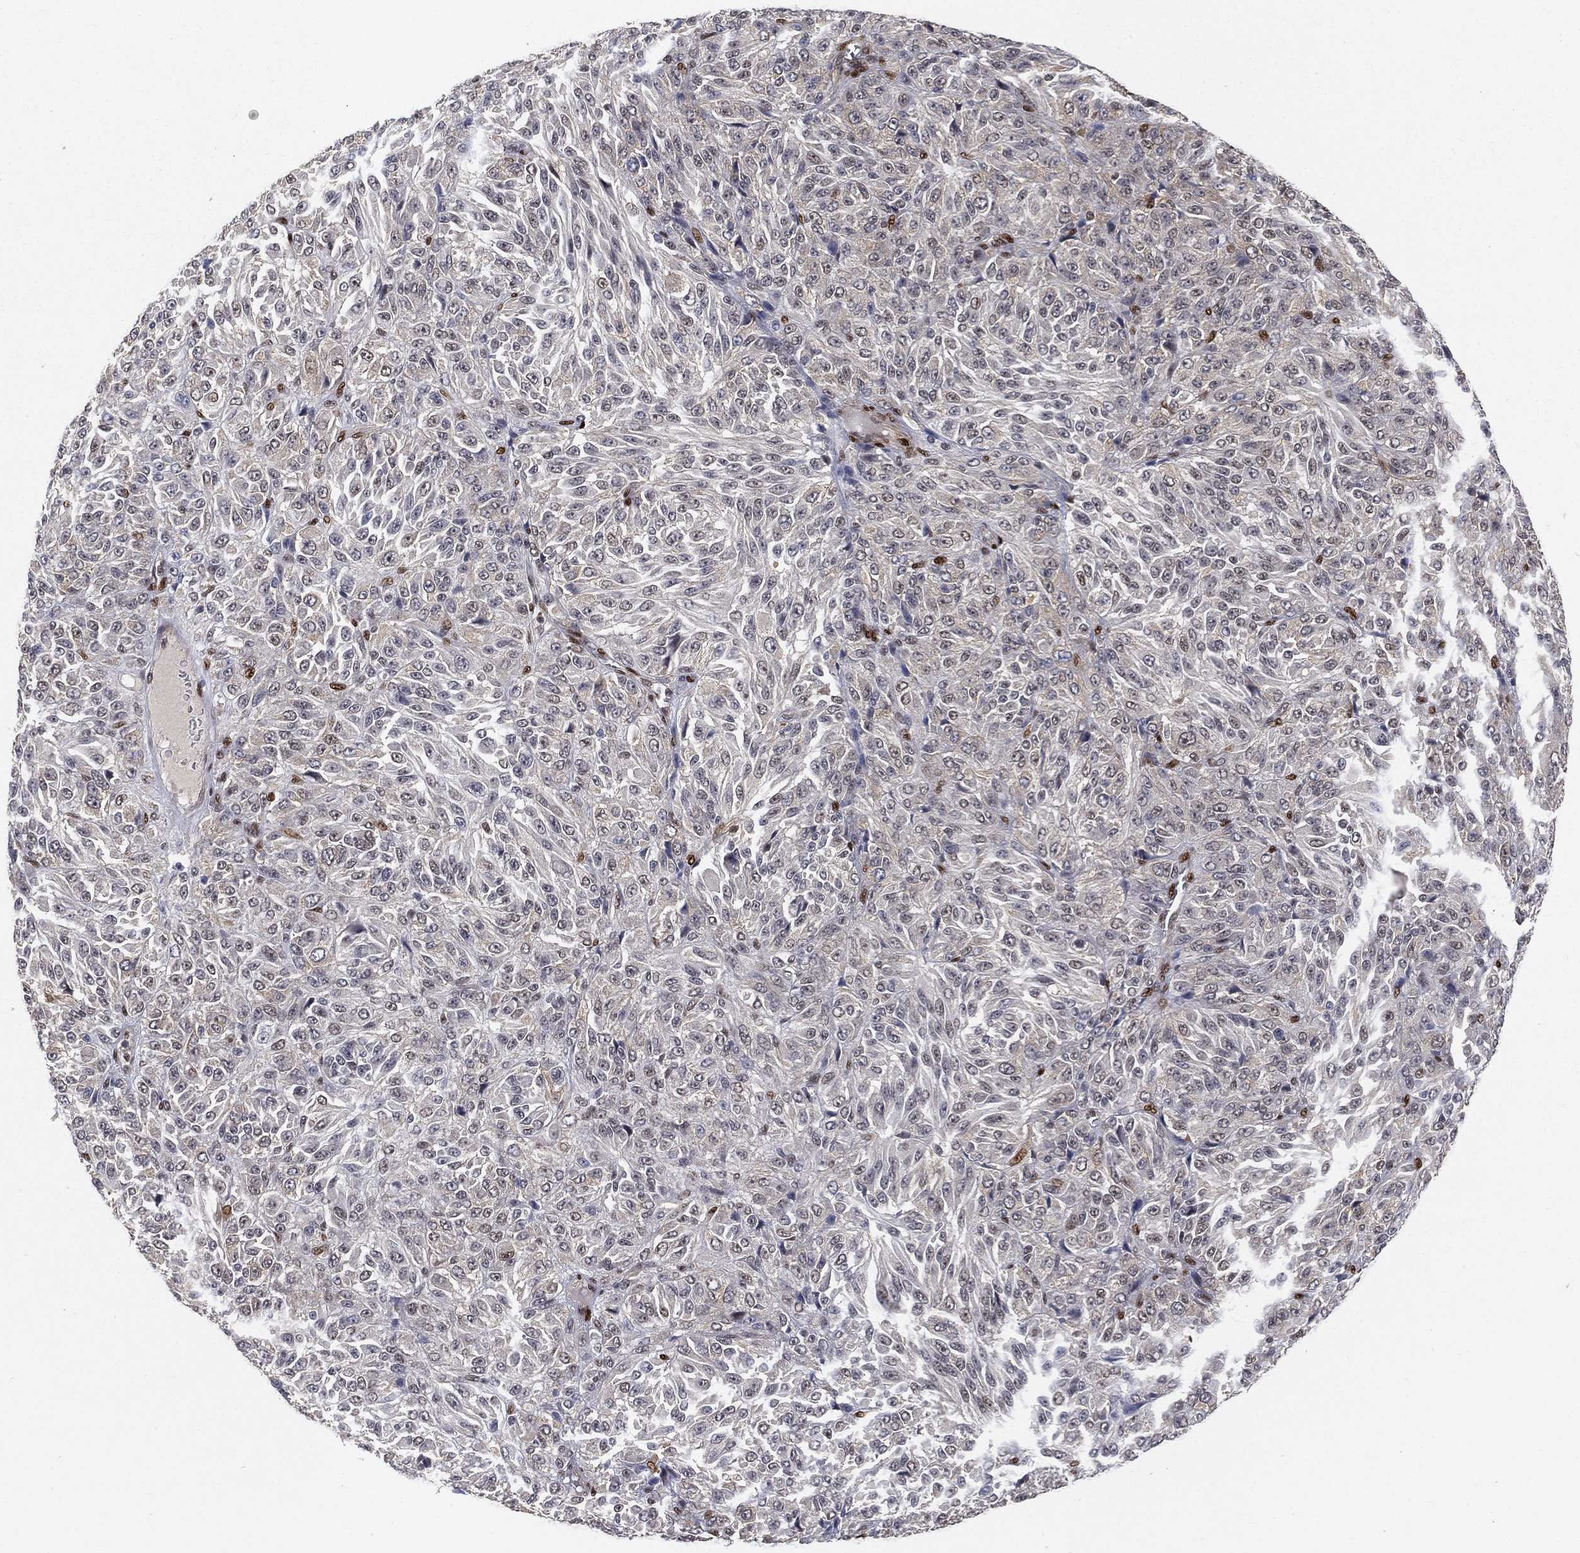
{"staining": {"intensity": "negative", "quantity": "none", "location": "none"}, "tissue": "melanoma", "cell_type": "Tumor cells", "image_type": "cancer", "snomed": [{"axis": "morphology", "description": "Malignant melanoma, Metastatic site"}, {"axis": "topography", "description": "Brain"}], "caption": "High power microscopy image of an immunohistochemistry photomicrograph of melanoma, revealing no significant positivity in tumor cells. (Stains: DAB (3,3'-diaminobenzidine) immunohistochemistry (IHC) with hematoxylin counter stain, Microscopy: brightfield microscopy at high magnification).", "gene": "CRTC3", "patient": {"sex": "female", "age": 56}}